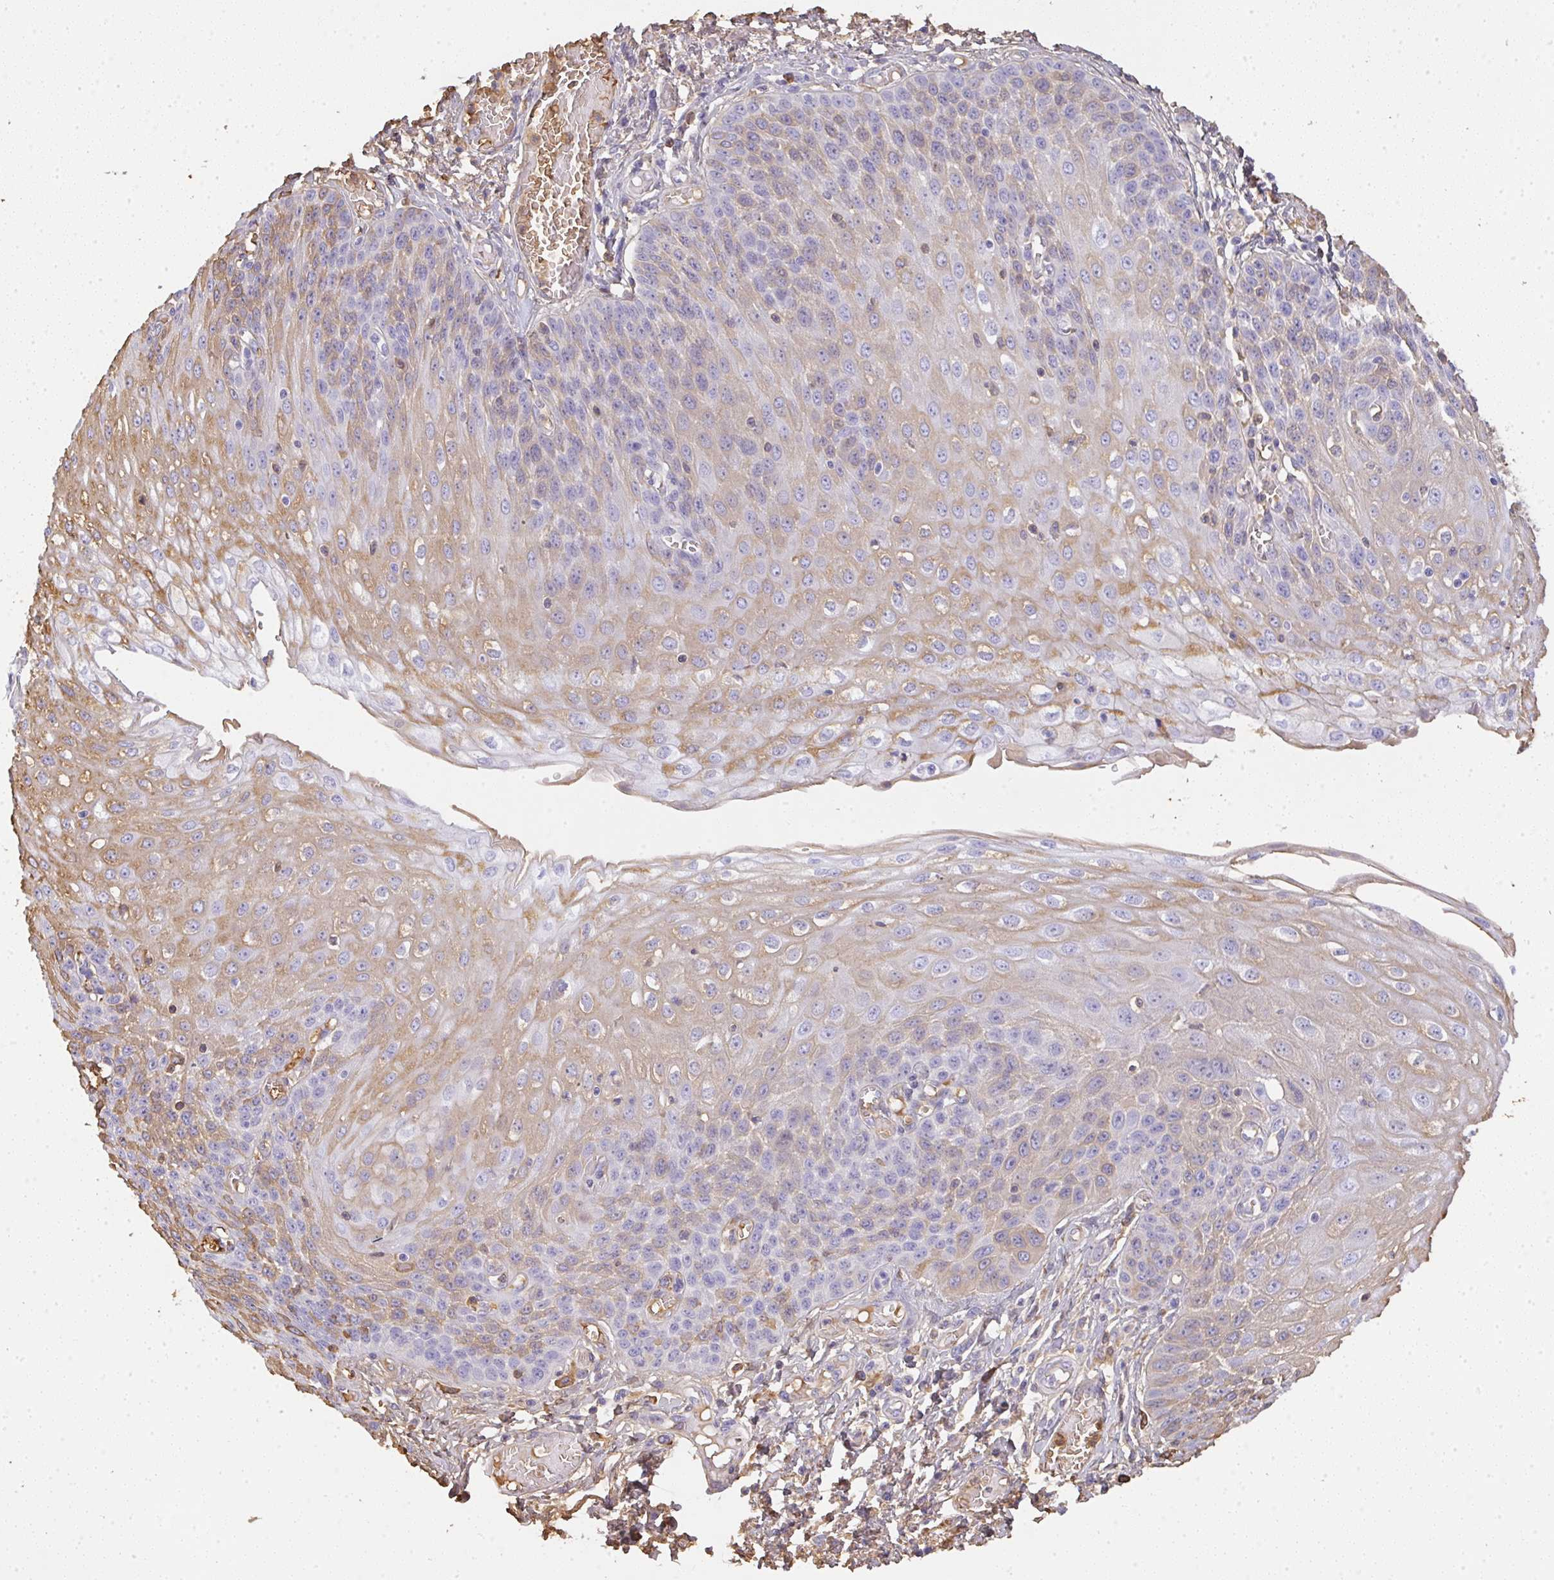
{"staining": {"intensity": "moderate", "quantity": "25%-75%", "location": "cytoplasmic/membranous"}, "tissue": "esophagus", "cell_type": "Squamous epithelial cells", "image_type": "normal", "snomed": [{"axis": "morphology", "description": "Normal tissue, NOS"}, {"axis": "morphology", "description": "Adenocarcinoma, NOS"}, {"axis": "topography", "description": "Esophagus"}], "caption": "Human esophagus stained for a protein (brown) exhibits moderate cytoplasmic/membranous positive positivity in approximately 25%-75% of squamous epithelial cells.", "gene": "SMYD5", "patient": {"sex": "male", "age": 81}}